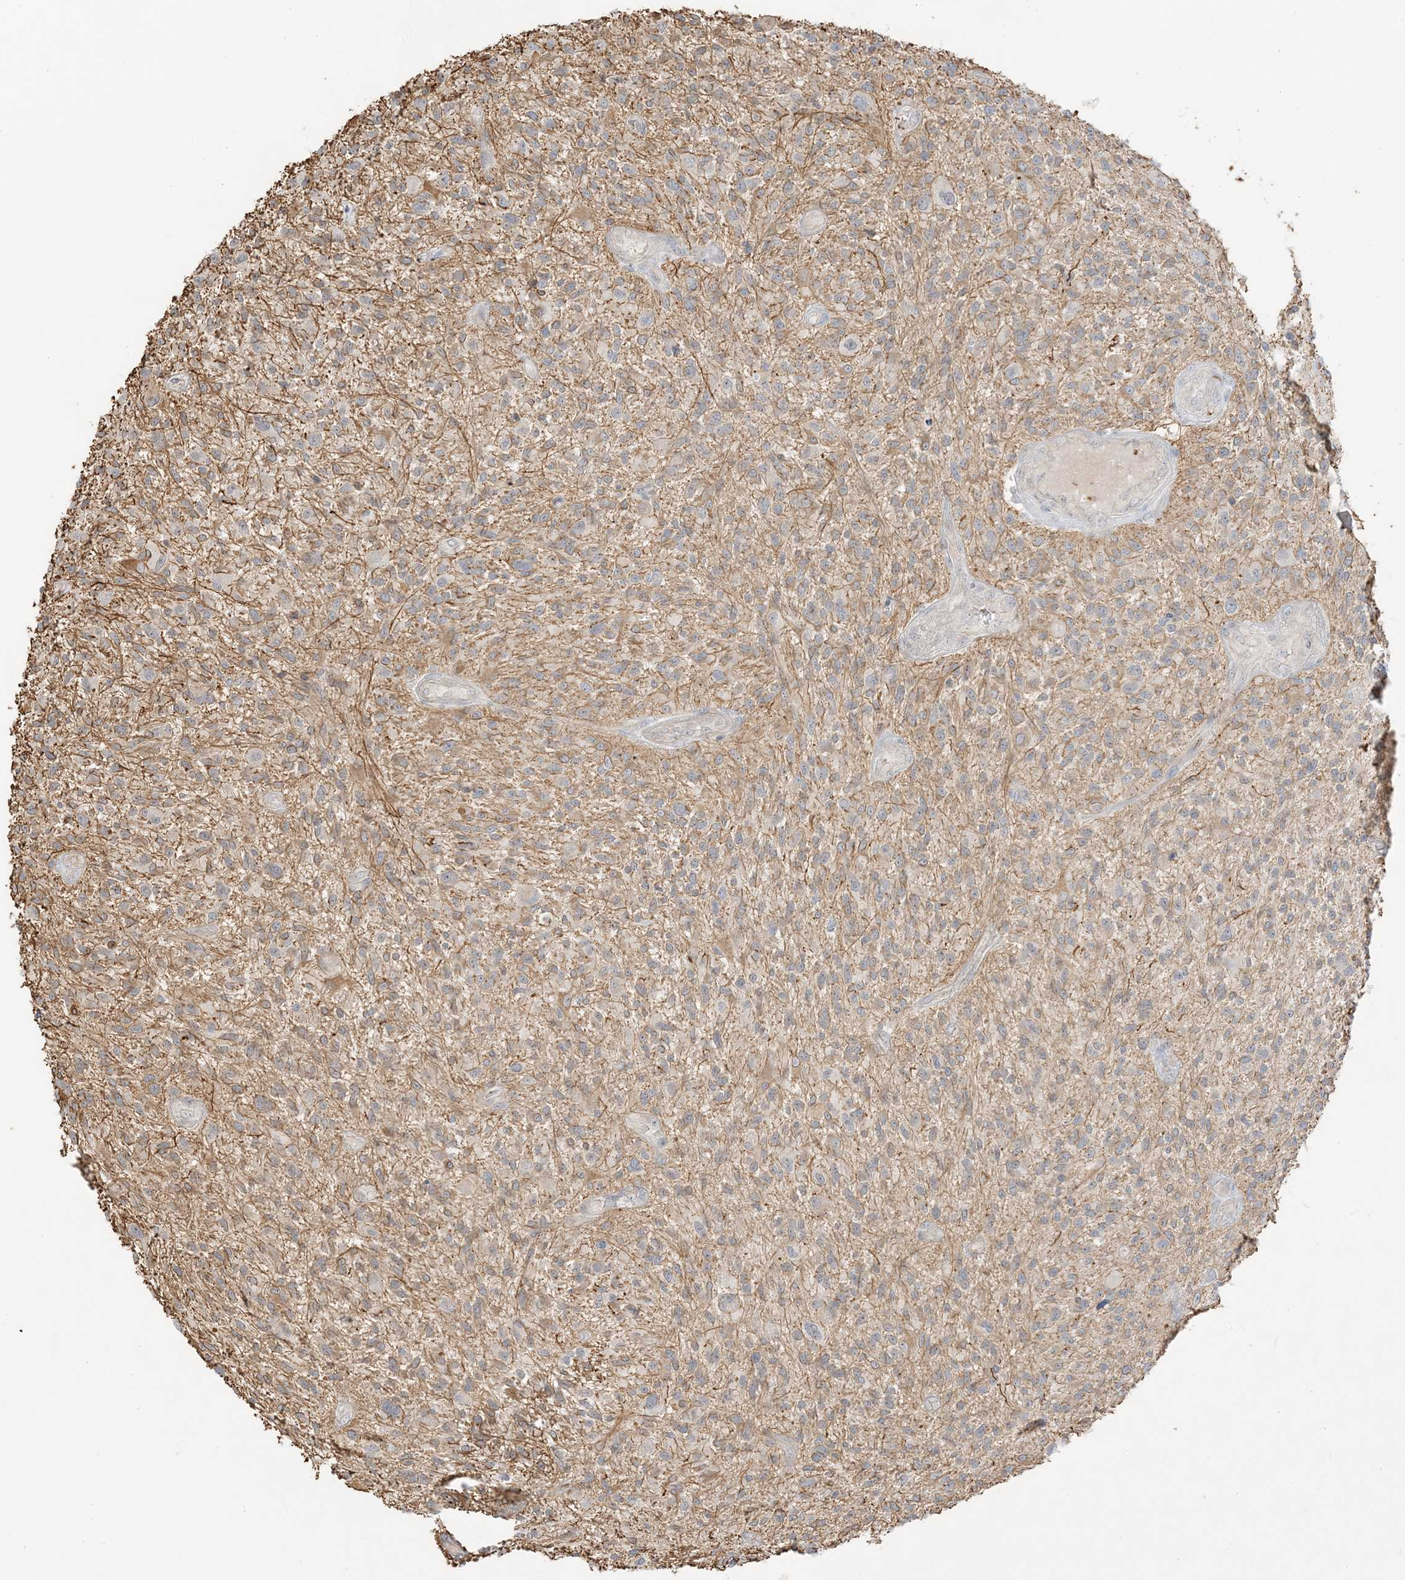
{"staining": {"intensity": "weak", "quantity": "<25%", "location": "cytoplasmic/membranous"}, "tissue": "glioma", "cell_type": "Tumor cells", "image_type": "cancer", "snomed": [{"axis": "morphology", "description": "Glioma, malignant, High grade"}, {"axis": "topography", "description": "Brain"}], "caption": "An image of human malignant glioma (high-grade) is negative for staining in tumor cells. (Brightfield microscopy of DAB immunohistochemistry (IHC) at high magnification).", "gene": "ETAA1", "patient": {"sex": "male", "age": 47}}